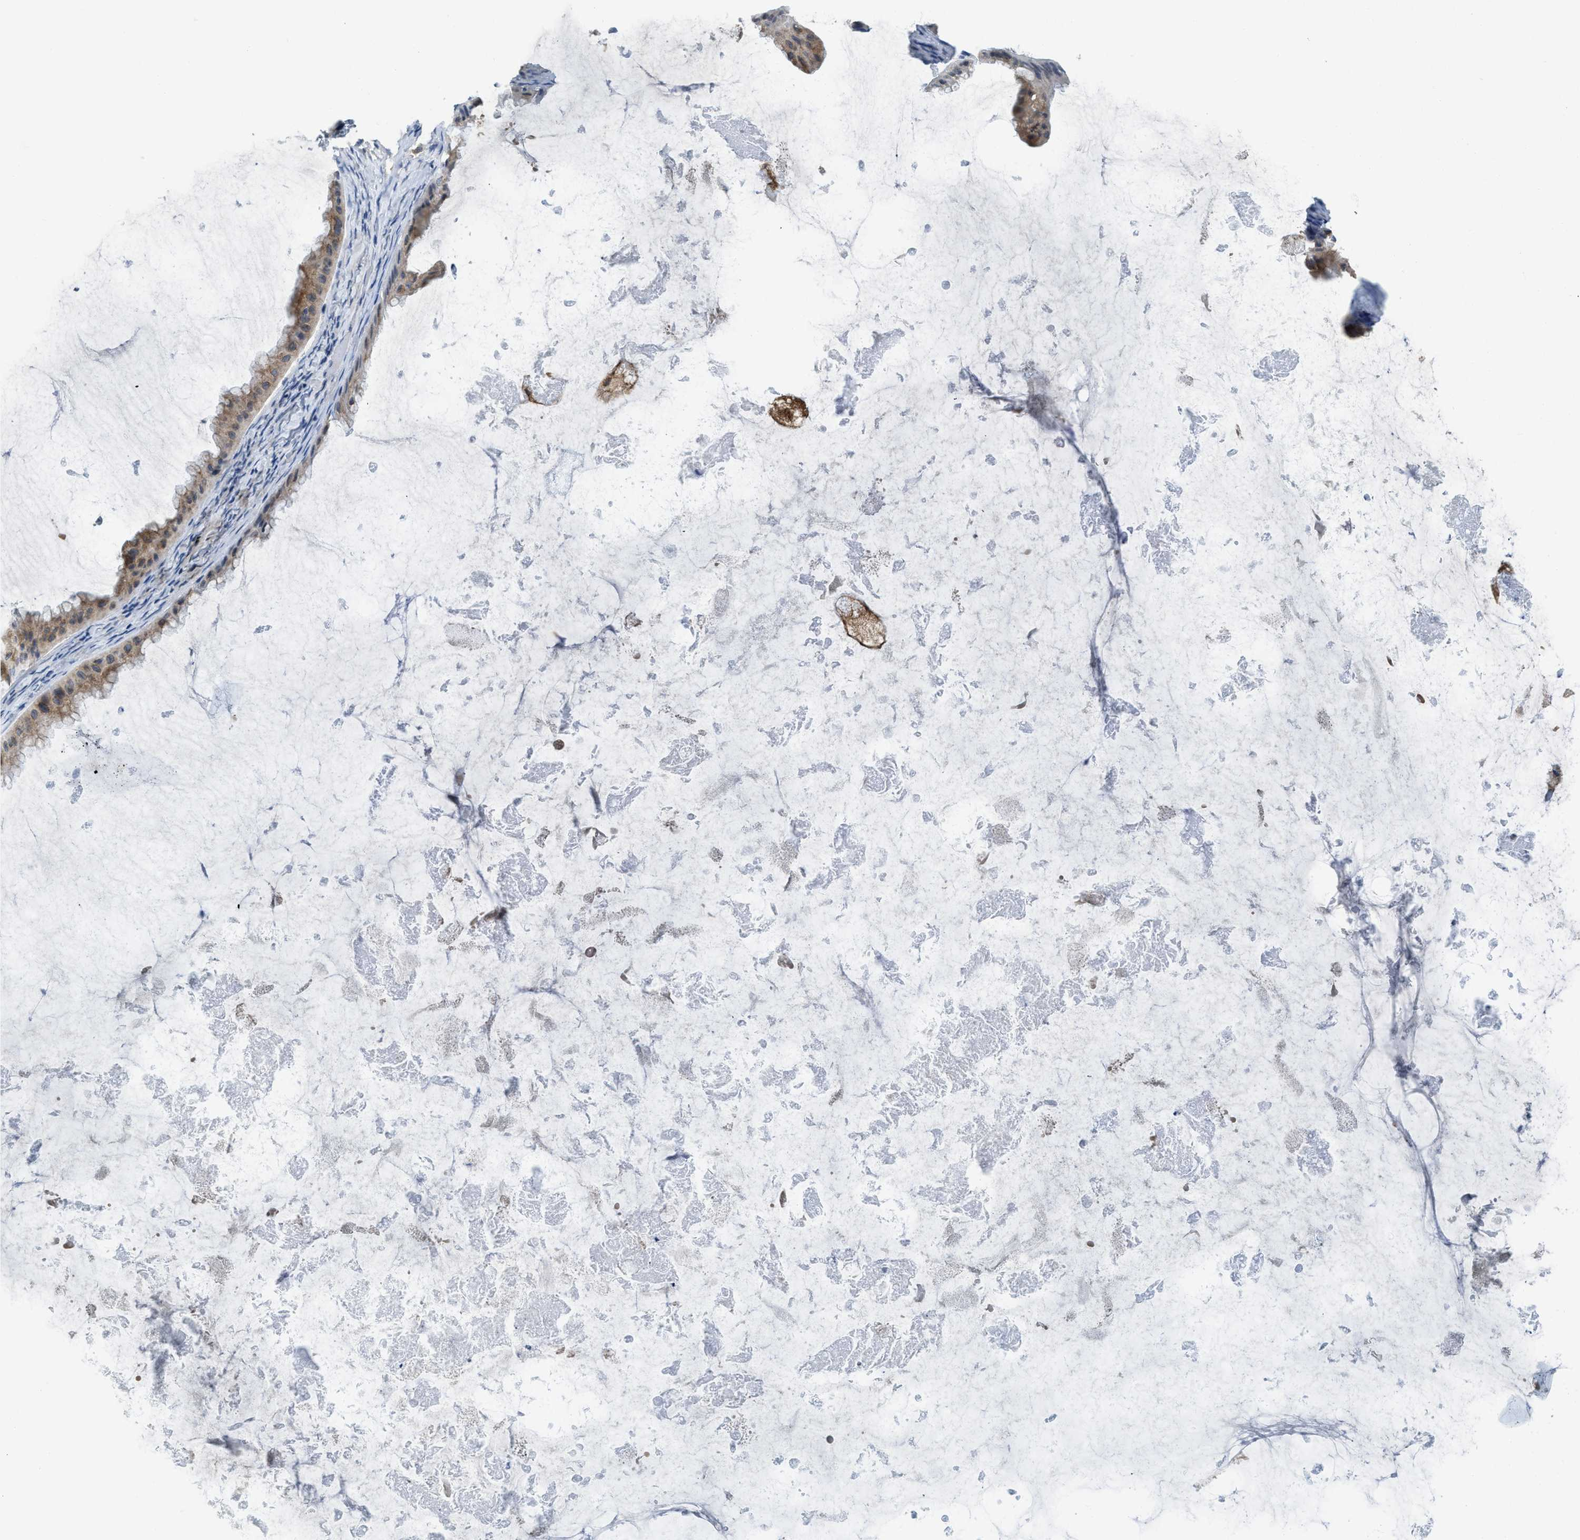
{"staining": {"intensity": "moderate", "quantity": ">75%", "location": "cytoplasmic/membranous"}, "tissue": "ovarian cancer", "cell_type": "Tumor cells", "image_type": "cancer", "snomed": [{"axis": "morphology", "description": "Cystadenocarcinoma, mucinous, NOS"}, {"axis": "topography", "description": "Ovary"}], "caption": "Immunohistochemical staining of mucinous cystadenocarcinoma (ovarian) exhibits medium levels of moderate cytoplasmic/membranous expression in about >75% of tumor cells.", "gene": "BCAP31", "patient": {"sex": "female", "age": 61}}